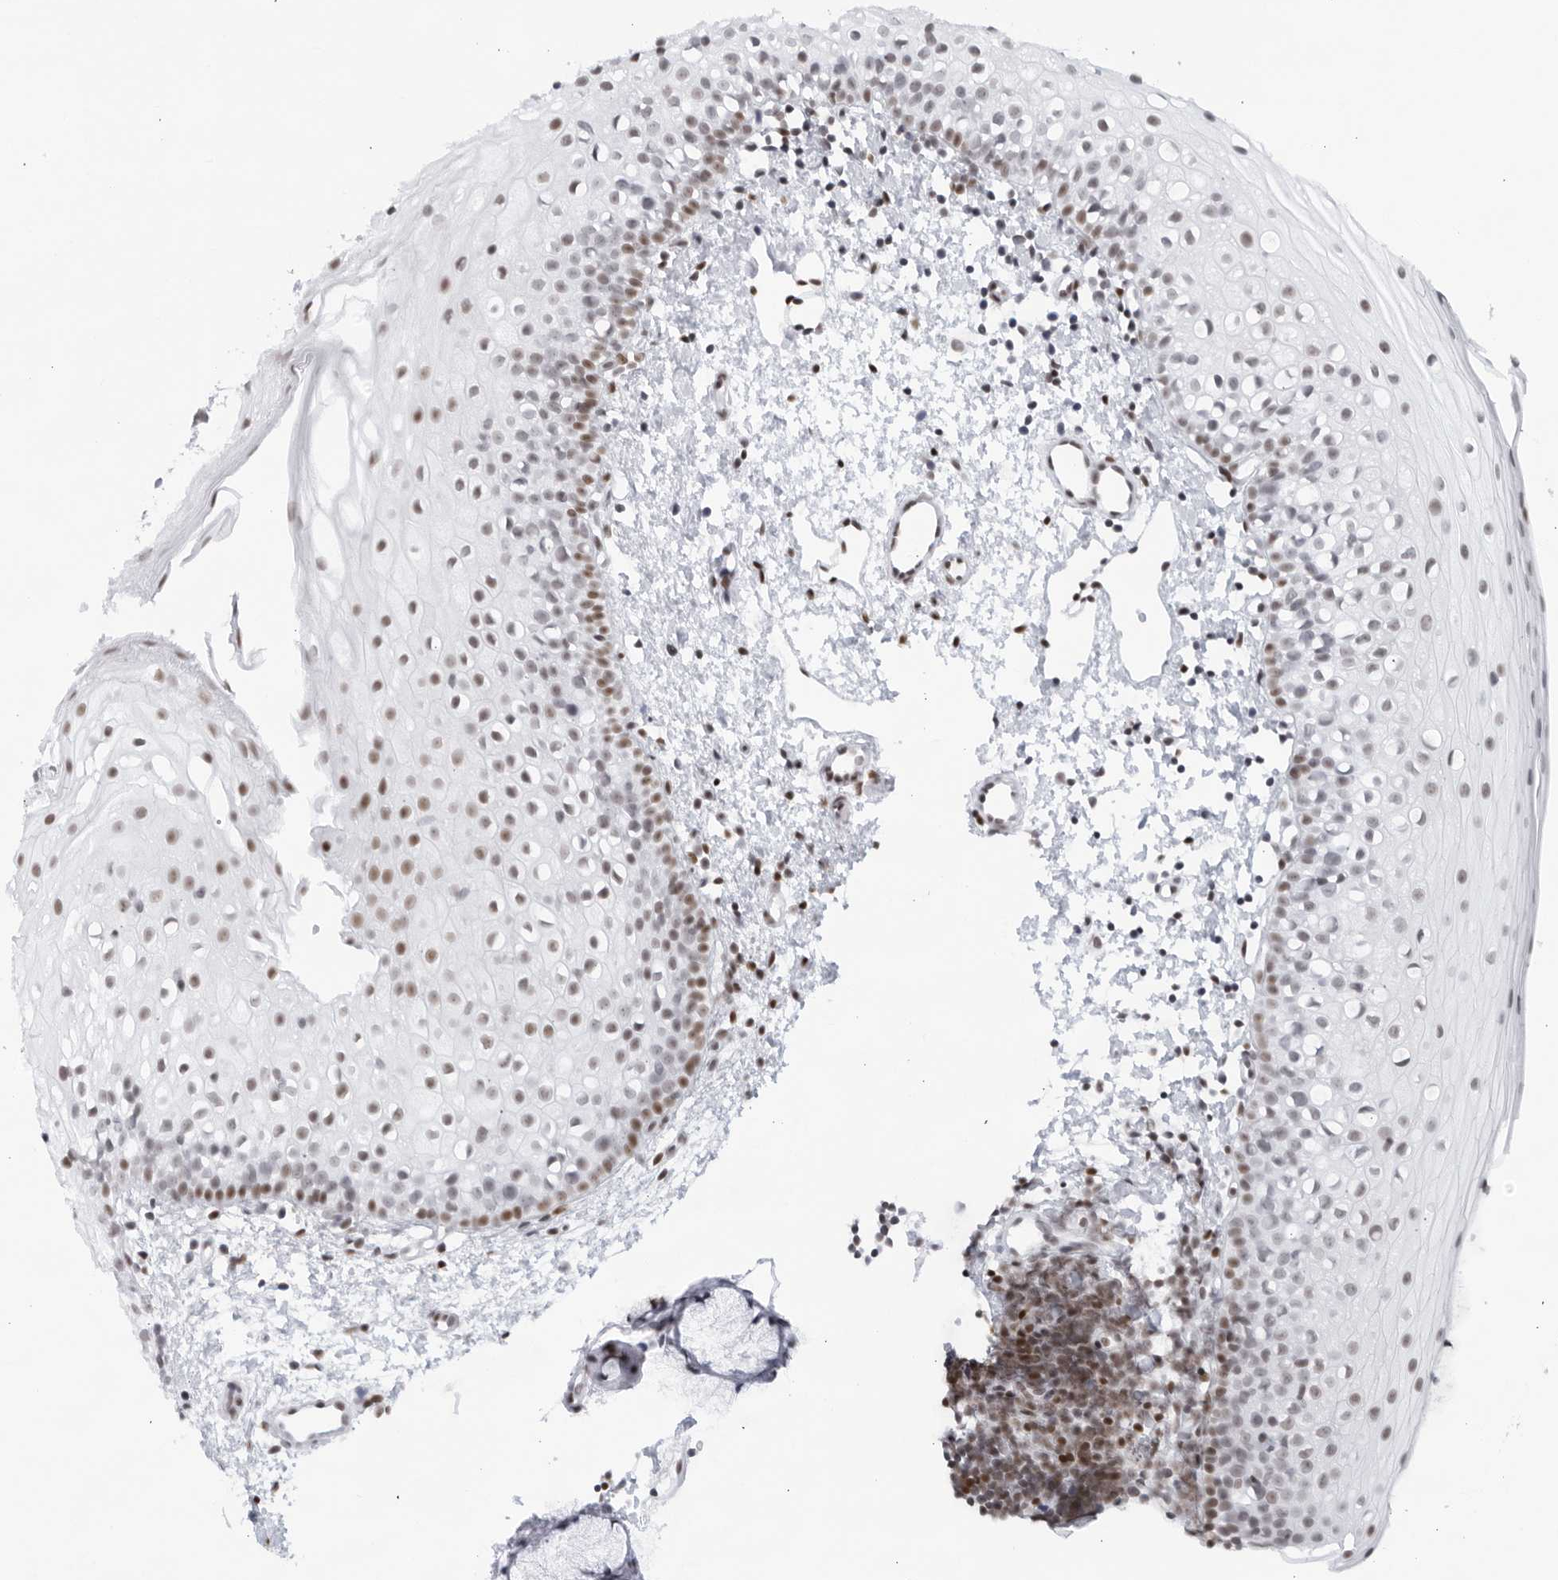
{"staining": {"intensity": "moderate", "quantity": "<25%", "location": "nuclear"}, "tissue": "oral mucosa", "cell_type": "Squamous epithelial cells", "image_type": "normal", "snomed": [{"axis": "morphology", "description": "Normal tissue, NOS"}, {"axis": "topography", "description": "Oral tissue"}], "caption": "Squamous epithelial cells reveal moderate nuclear positivity in approximately <25% of cells in normal oral mucosa.", "gene": "HP1BP3", "patient": {"sex": "male", "age": 28}}